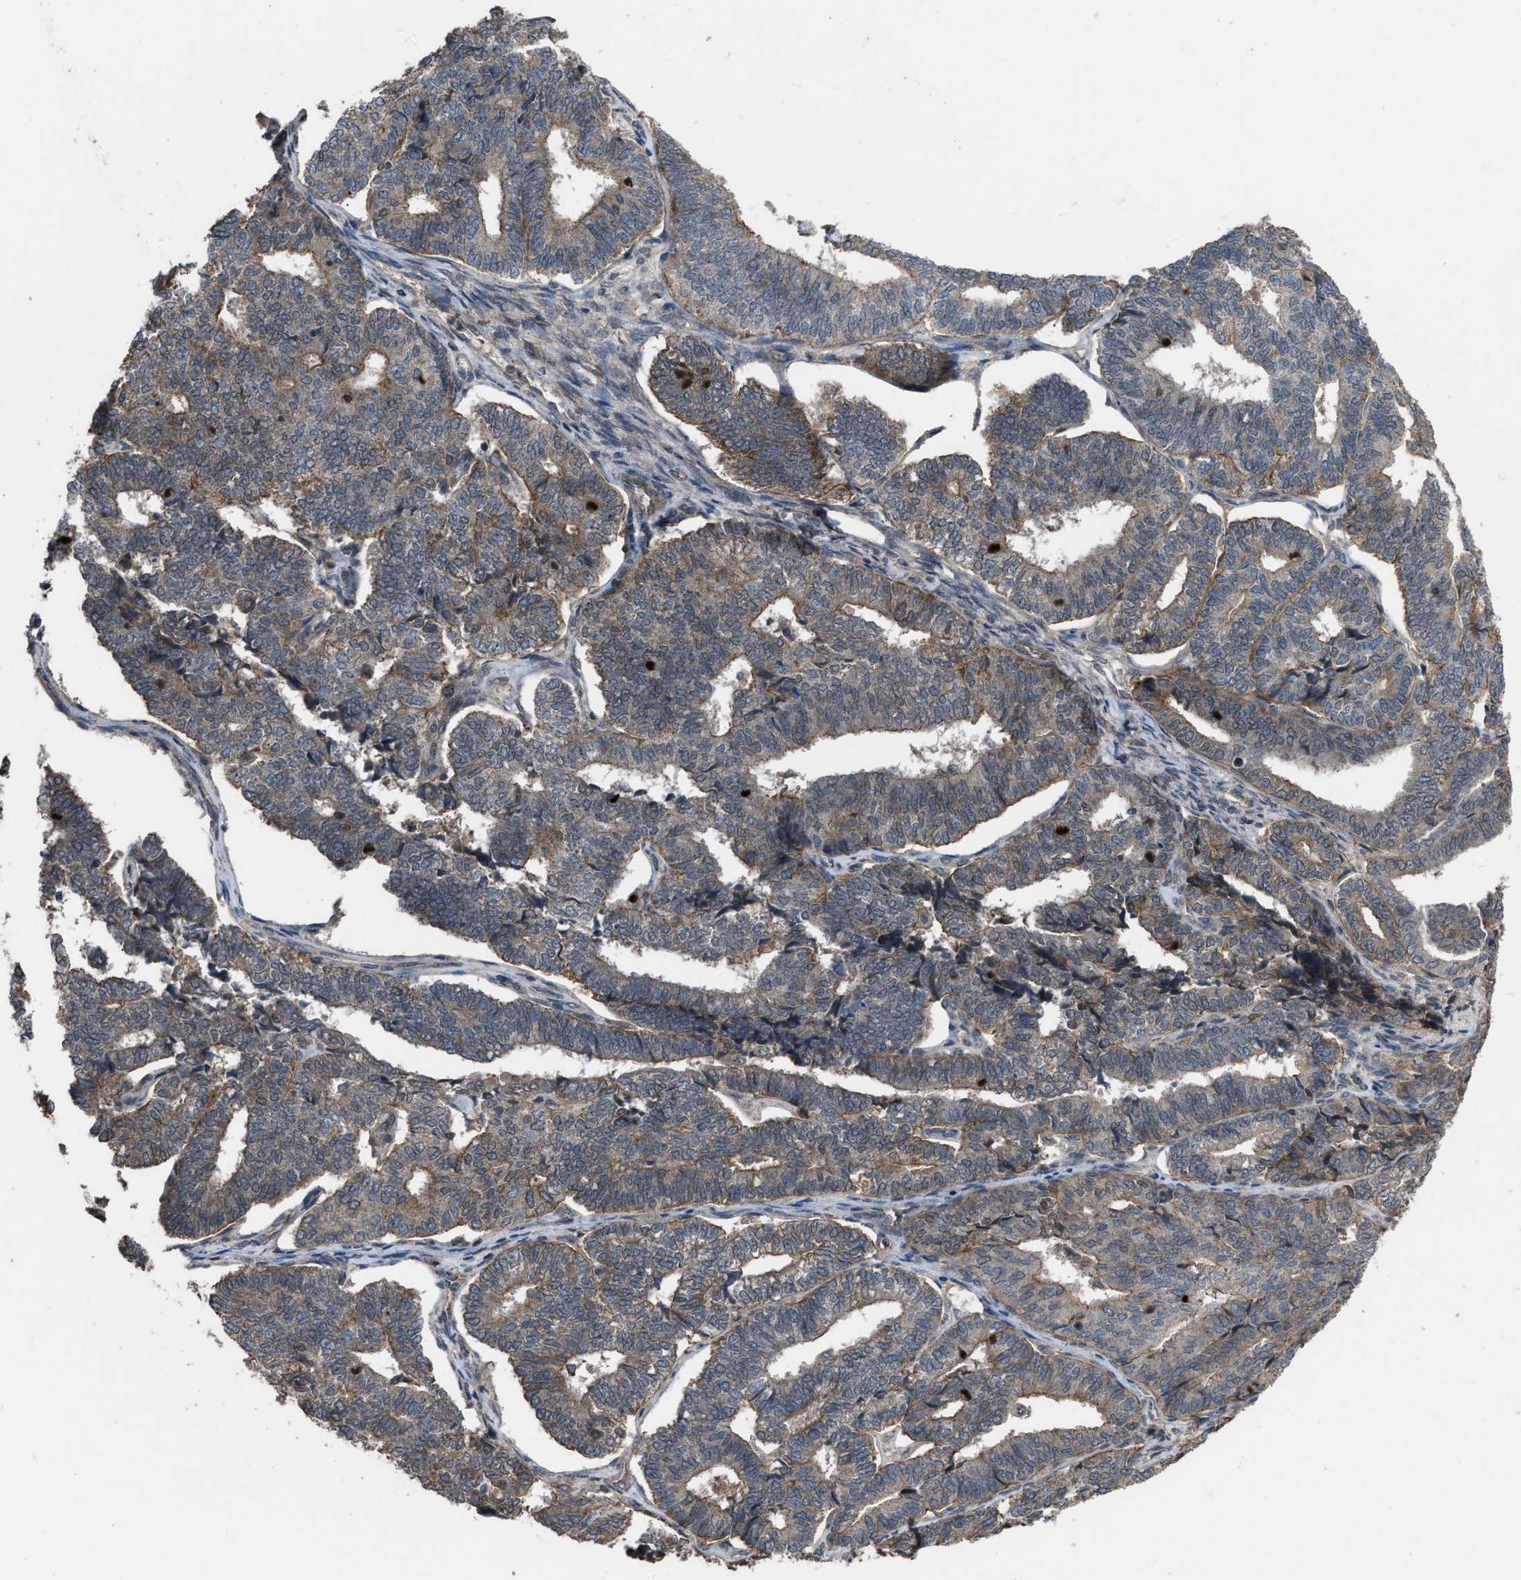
{"staining": {"intensity": "moderate", "quantity": ">75%", "location": "cytoplasmic/membranous"}, "tissue": "endometrial cancer", "cell_type": "Tumor cells", "image_type": "cancer", "snomed": [{"axis": "morphology", "description": "Adenocarcinoma, NOS"}, {"axis": "topography", "description": "Endometrium"}], "caption": "Brown immunohistochemical staining in endometrial cancer reveals moderate cytoplasmic/membranous staining in about >75% of tumor cells.", "gene": "UTRN", "patient": {"sex": "female", "age": 70}}